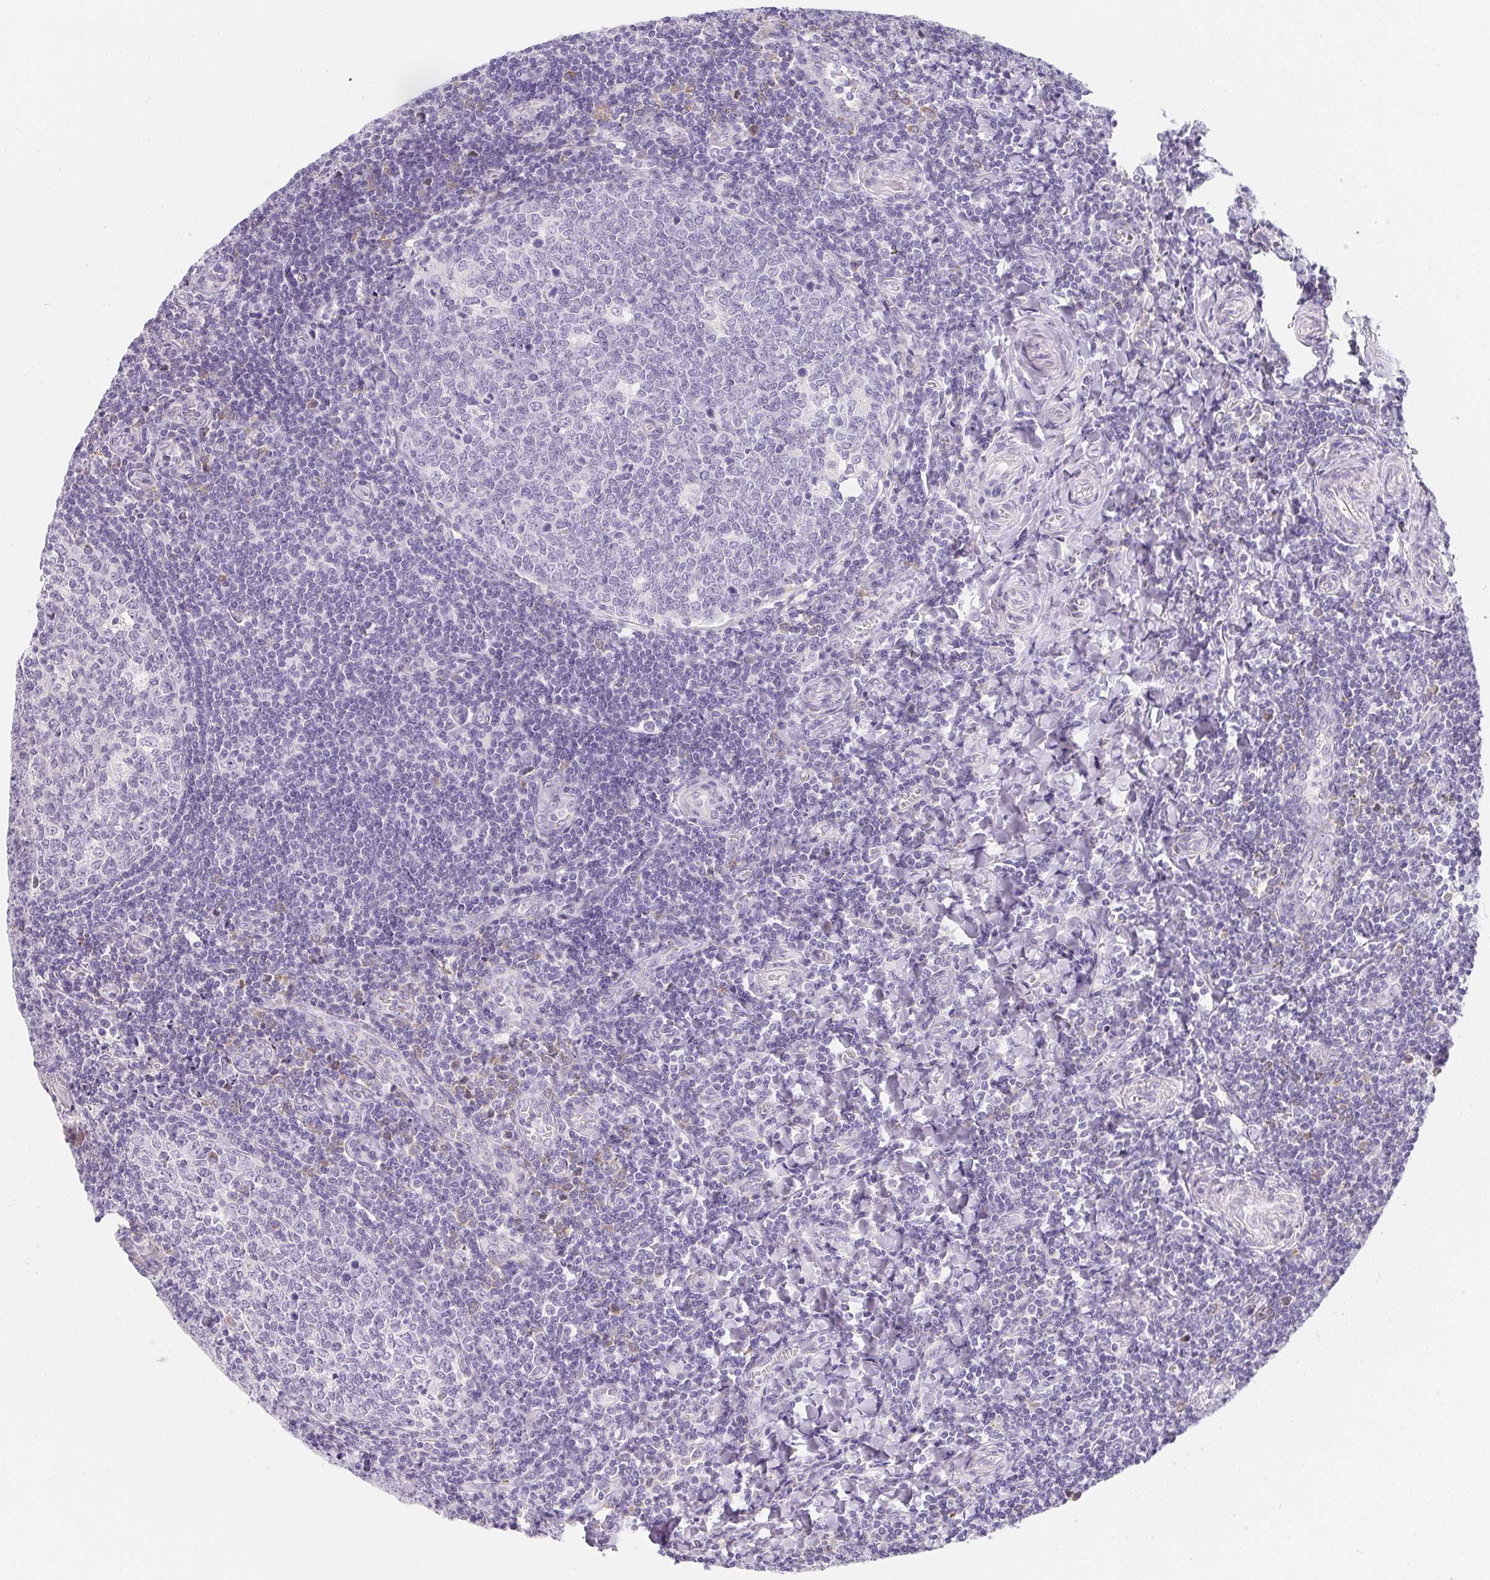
{"staining": {"intensity": "negative", "quantity": "none", "location": "none"}, "tissue": "tonsil", "cell_type": "Germinal center cells", "image_type": "normal", "snomed": [{"axis": "morphology", "description": "Normal tissue, NOS"}, {"axis": "morphology", "description": "Inflammation, NOS"}, {"axis": "topography", "description": "Tonsil"}], "caption": "Immunohistochemistry (IHC) of benign tonsil shows no positivity in germinal center cells. (Stains: DAB IHC with hematoxylin counter stain, Microscopy: brightfield microscopy at high magnification).", "gene": "MAP1A", "patient": {"sex": "female", "age": 31}}